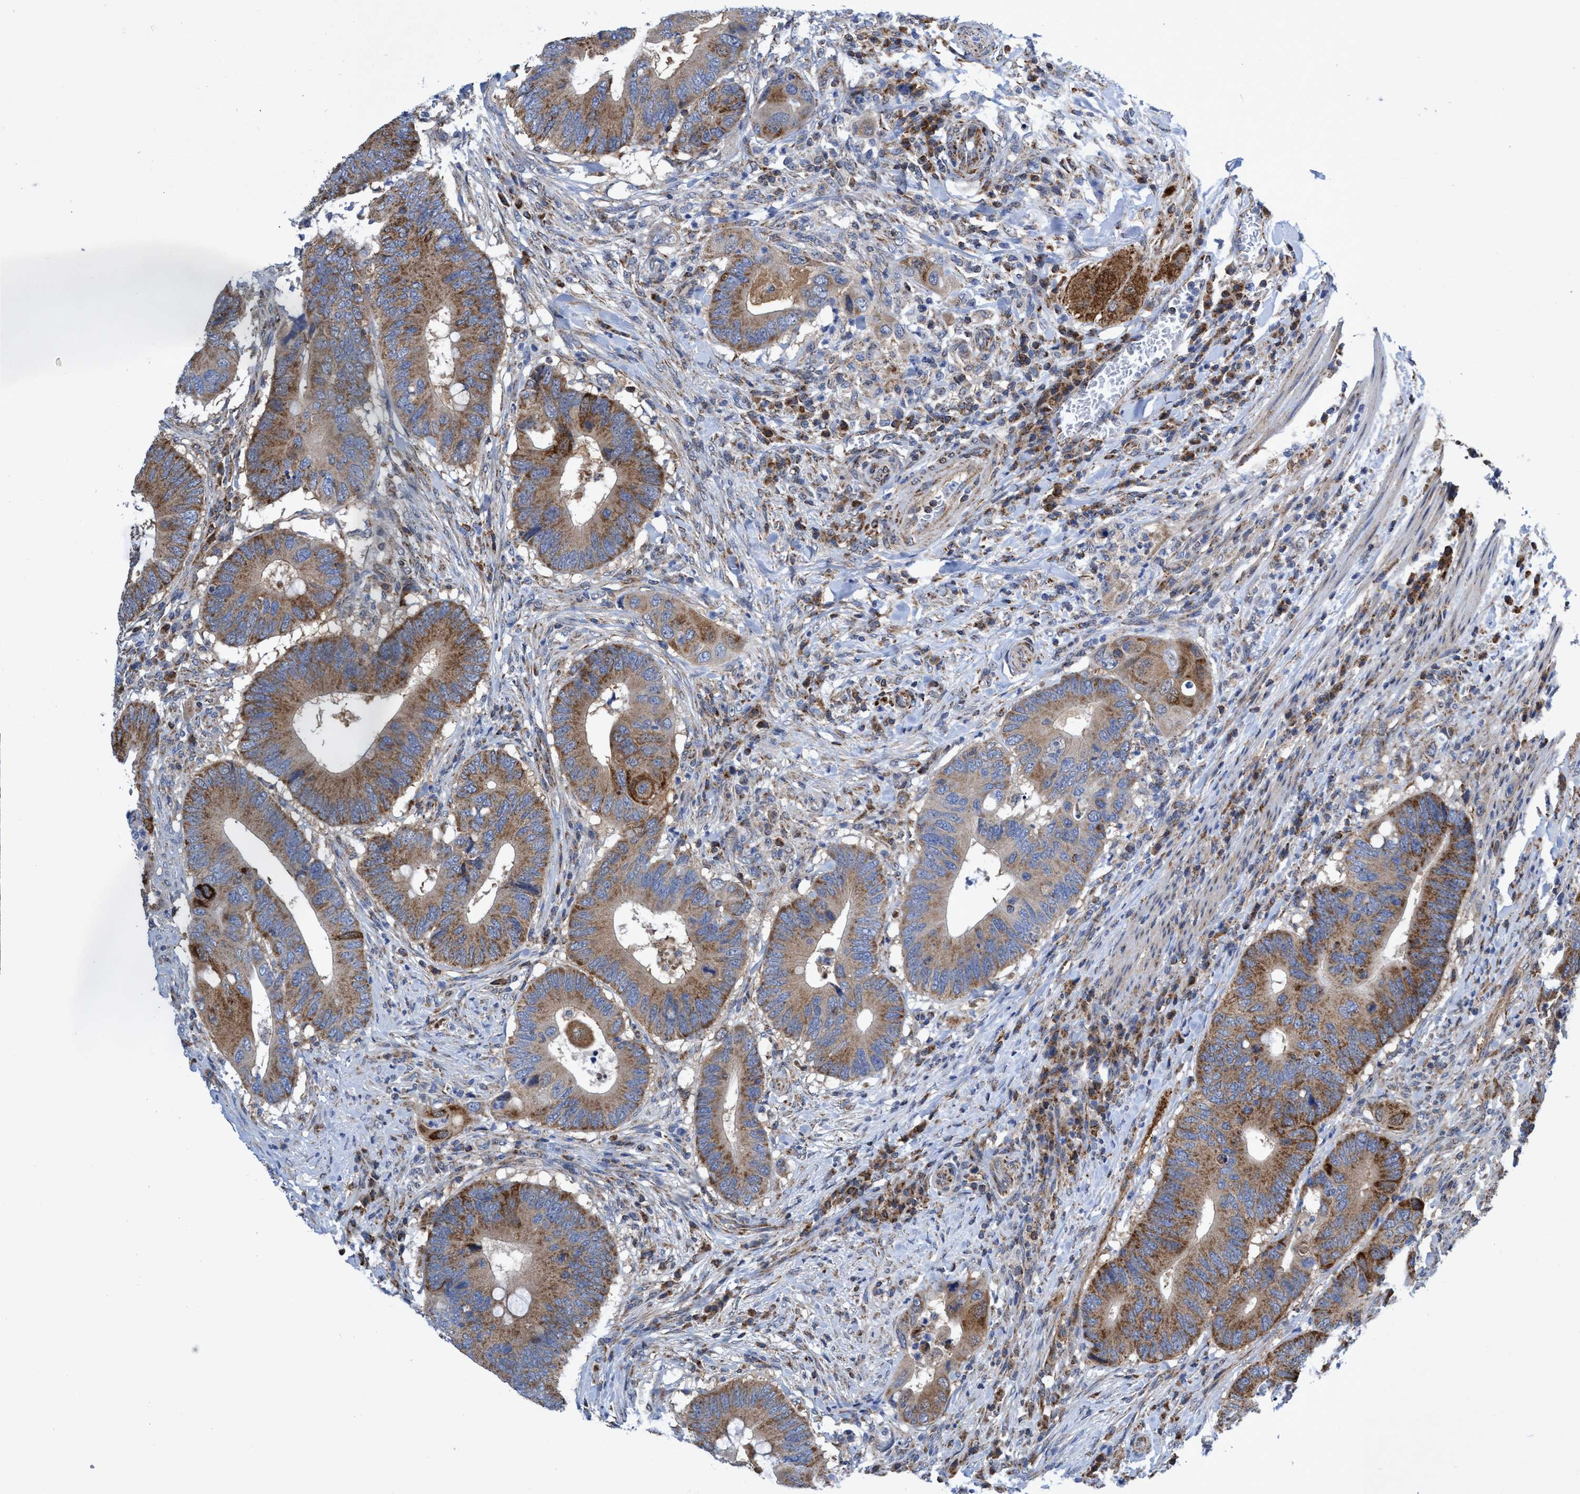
{"staining": {"intensity": "strong", "quantity": ">75%", "location": "cytoplasmic/membranous"}, "tissue": "colorectal cancer", "cell_type": "Tumor cells", "image_type": "cancer", "snomed": [{"axis": "morphology", "description": "Adenocarcinoma, NOS"}, {"axis": "topography", "description": "Colon"}], "caption": "Immunohistochemistry (IHC) micrograph of neoplastic tissue: human colorectal cancer stained using IHC displays high levels of strong protein expression localized specifically in the cytoplasmic/membranous of tumor cells, appearing as a cytoplasmic/membranous brown color.", "gene": "CRYZ", "patient": {"sex": "male", "age": 71}}